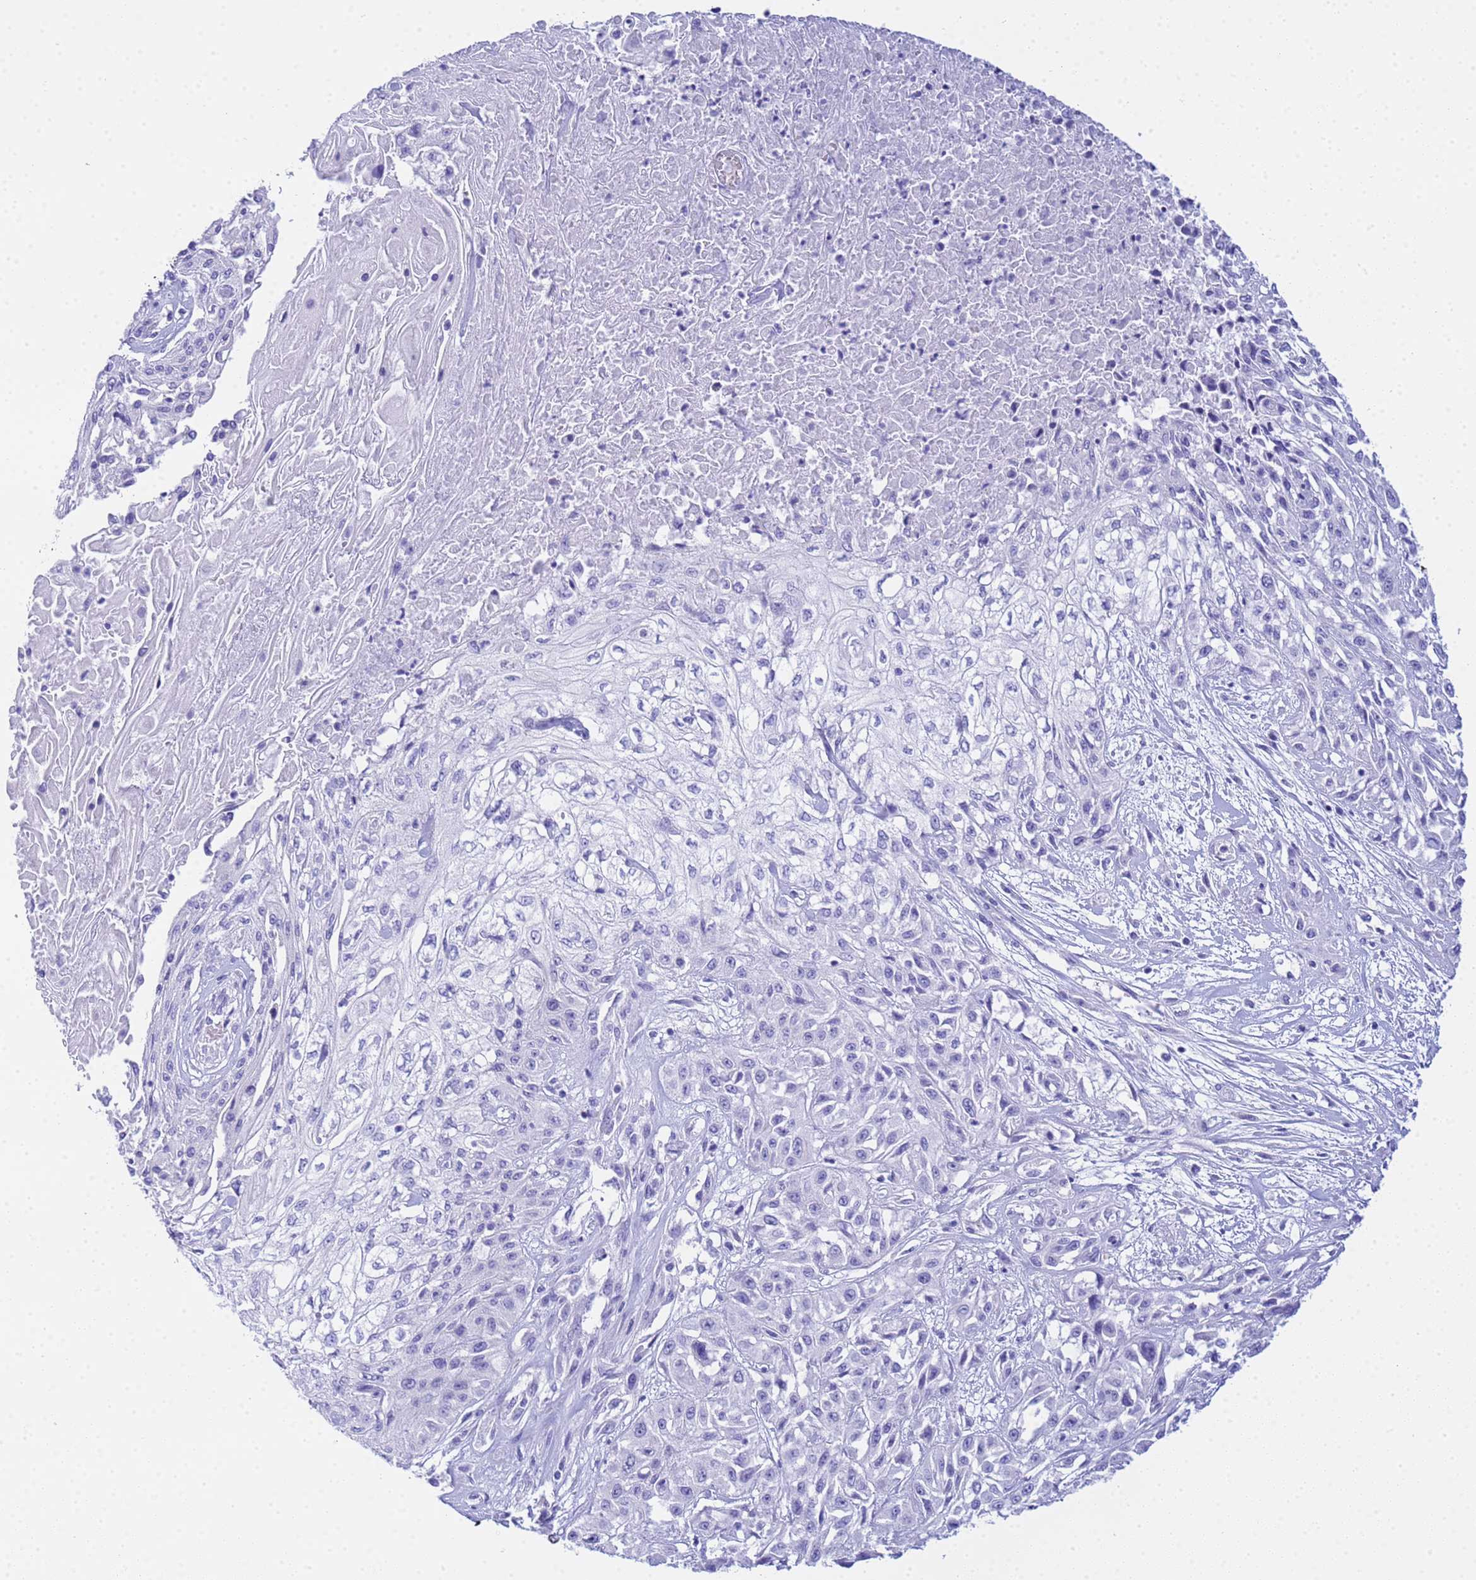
{"staining": {"intensity": "negative", "quantity": "none", "location": "none"}, "tissue": "skin cancer", "cell_type": "Tumor cells", "image_type": "cancer", "snomed": [{"axis": "morphology", "description": "Squamous cell carcinoma, NOS"}, {"axis": "morphology", "description": "Squamous cell carcinoma, metastatic, NOS"}, {"axis": "topography", "description": "Skin"}, {"axis": "topography", "description": "Lymph node"}], "caption": "Tumor cells are negative for protein expression in human metastatic squamous cell carcinoma (skin).", "gene": "AQP12A", "patient": {"sex": "male", "age": 75}}